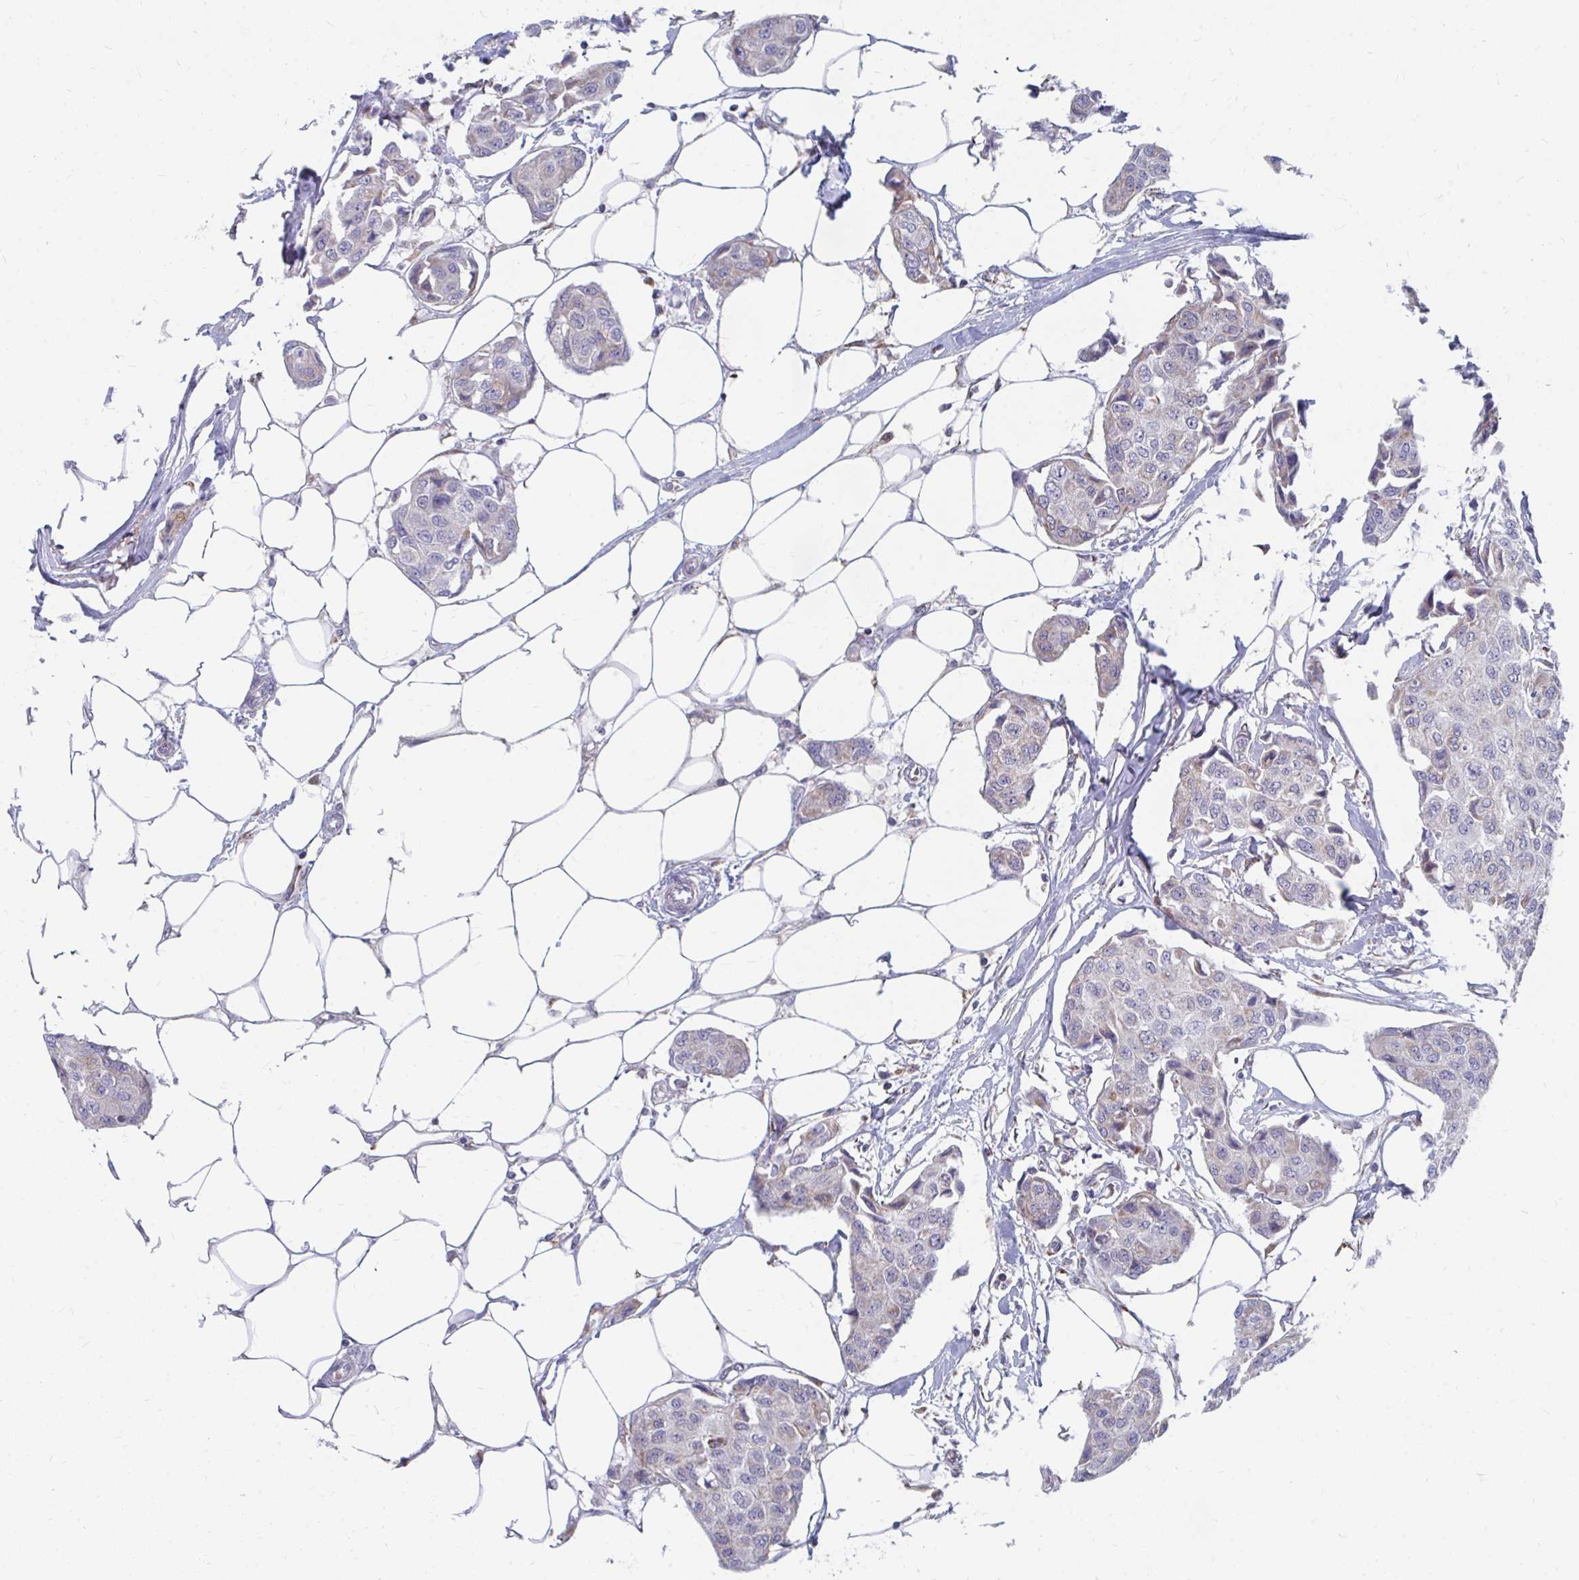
{"staining": {"intensity": "weak", "quantity": "25%-75%", "location": "cytoplasmic/membranous"}, "tissue": "breast cancer", "cell_type": "Tumor cells", "image_type": "cancer", "snomed": [{"axis": "morphology", "description": "Duct carcinoma"}, {"axis": "topography", "description": "Breast"}, {"axis": "topography", "description": "Lymph node"}], "caption": "Human breast intraductal carcinoma stained for a protein (brown) displays weak cytoplasmic/membranous positive expression in about 25%-75% of tumor cells.", "gene": "PABIR3", "patient": {"sex": "female", "age": 80}}